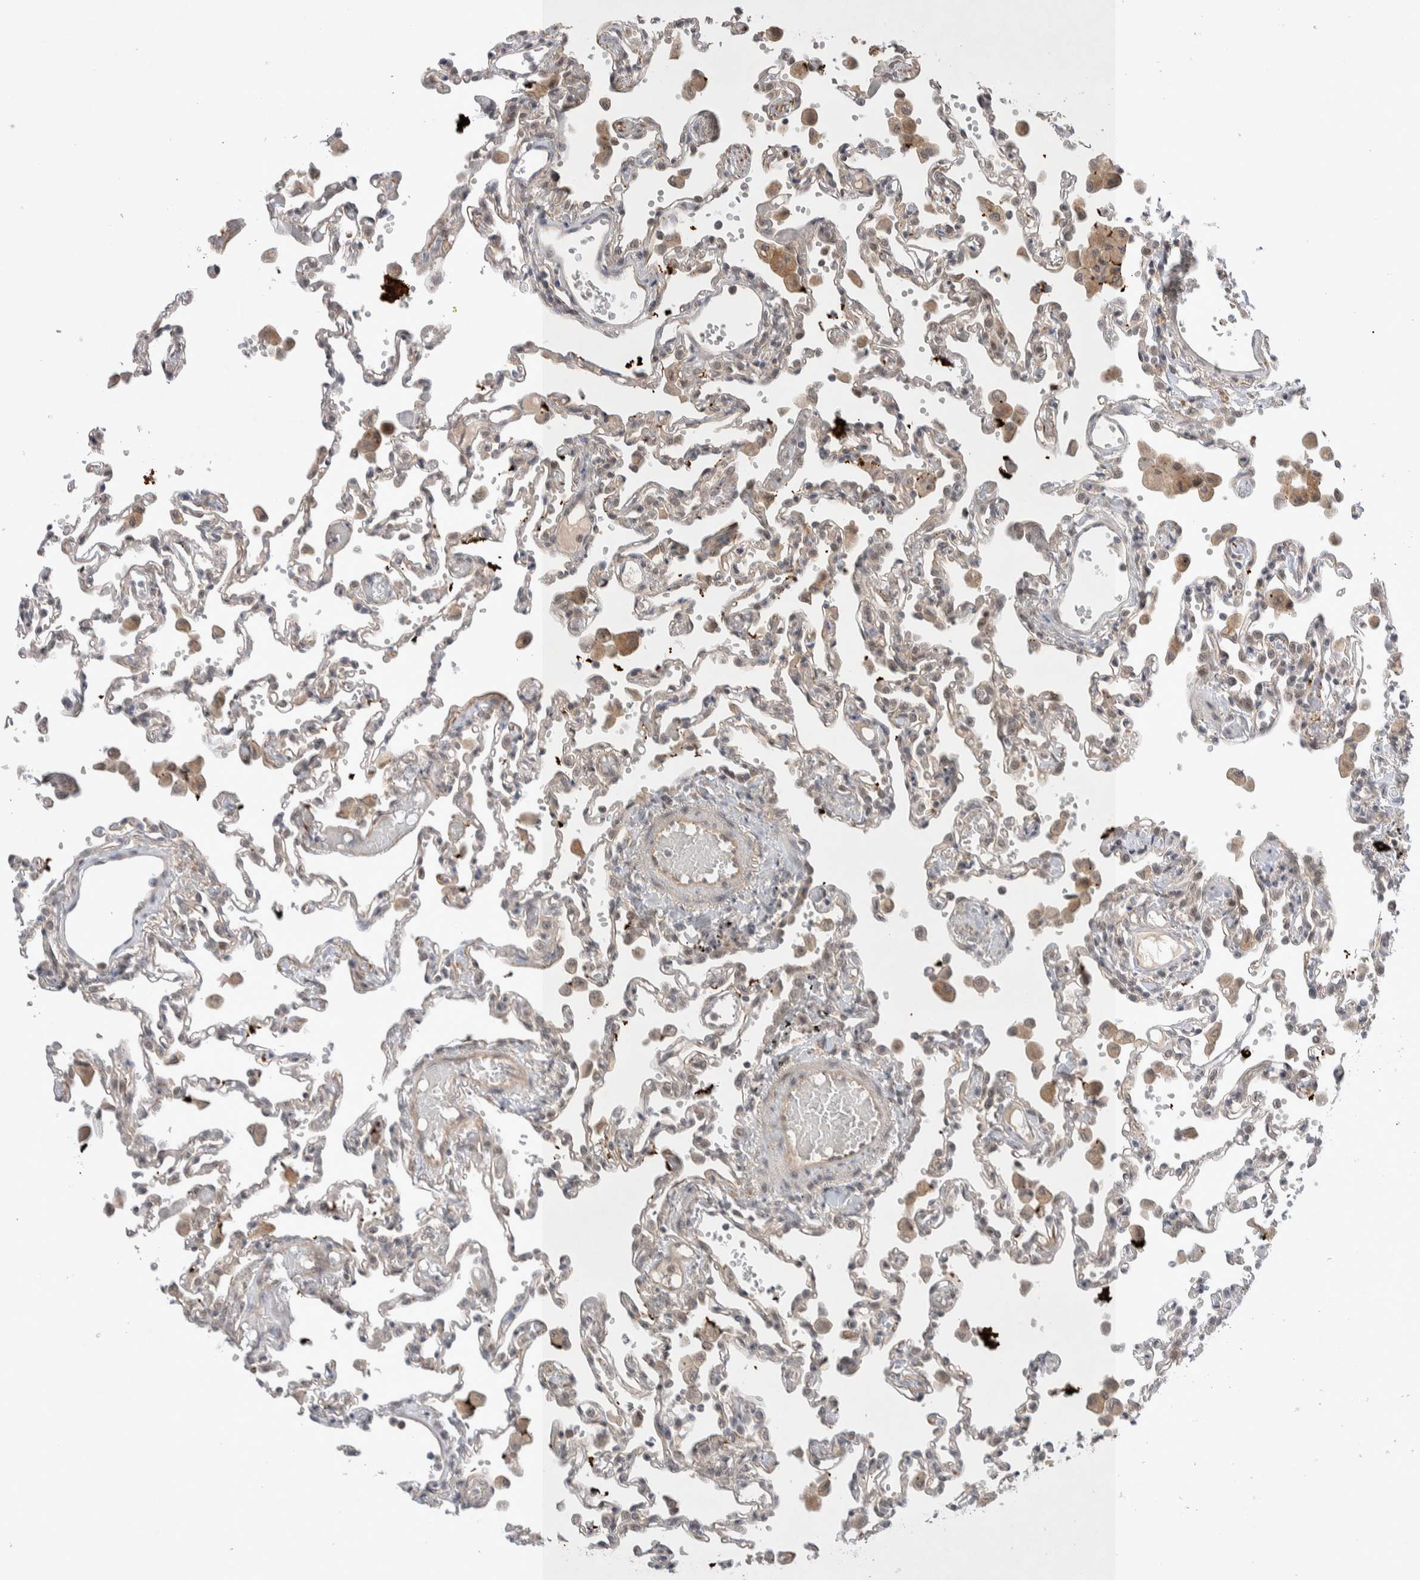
{"staining": {"intensity": "weak", "quantity": "<25%", "location": "cytoplasmic/membranous"}, "tissue": "lung", "cell_type": "Alveolar cells", "image_type": "normal", "snomed": [{"axis": "morphology", "description": "Normal tissue, NOS"}, {"axis": "topography", "description": "Bronchus"}, {"axis": "topography", "description": "Lung"}], "caption": "This is an immunohistochemistry micrograph of benign human lung. There is no staining in alveolar cells.", "gene": "ZNF704", "patient": {"sex": "female", "age": 49}}